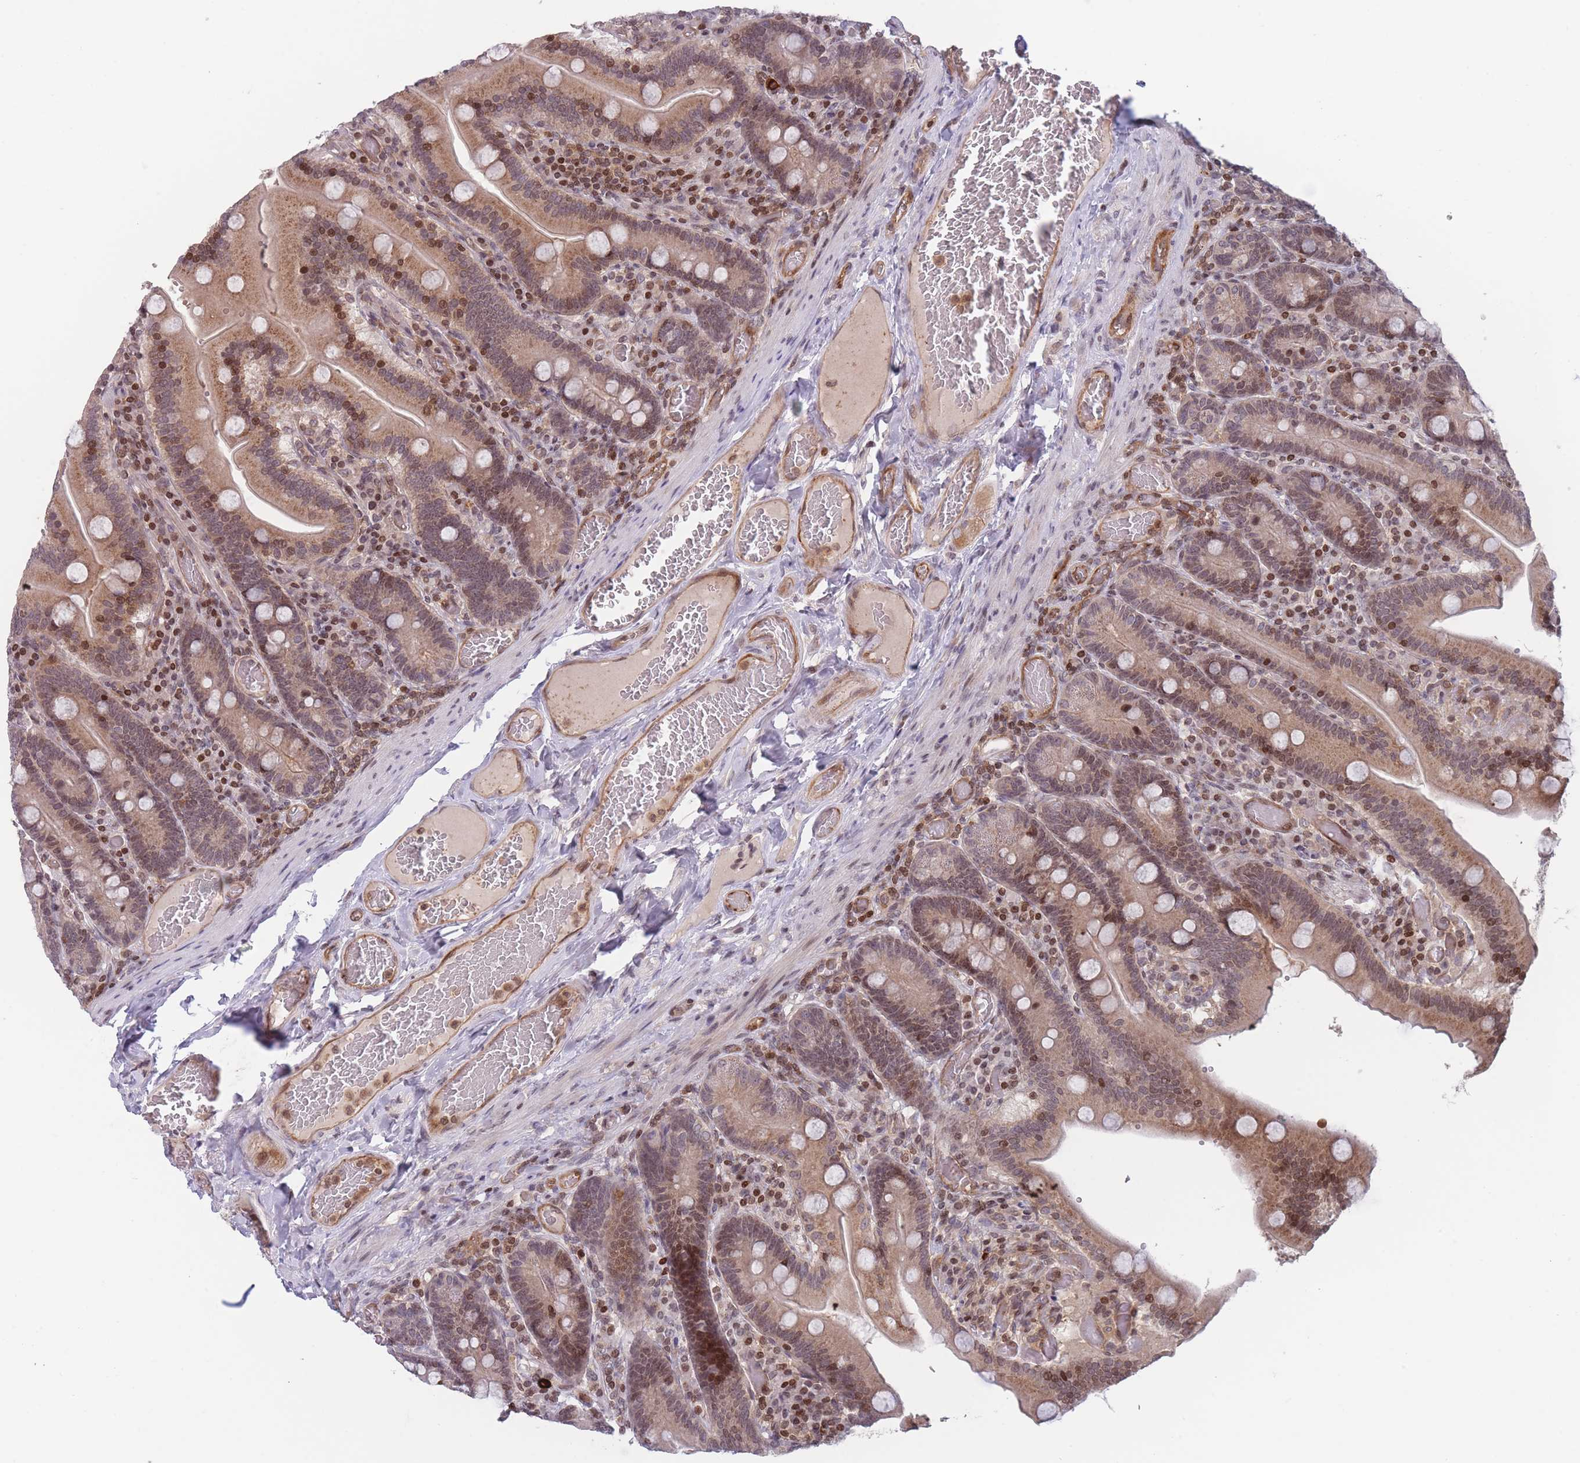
{"staining": {"intensity": "moderate", "quantity": ">75%", "location": "cytoplasmic/membranous,nuclear"}, "tissue": "duodenum", "cell_type": "Glandular cells", "image_type": "normal", "snomed": [{"axis": "morphology", "description": "Normal tissue, NOS"}, {"axis": "topography", "description": "Duodenum"}], "caption": "This is a photomicrograph of immunohistochemistry staining of normal duodenum, which shows moderate expression in the cytoplasmic/membranous,nuclear of glandular cells.", "gene": "SLC35F5", "patient": {"sex": "female", "age": 62}}